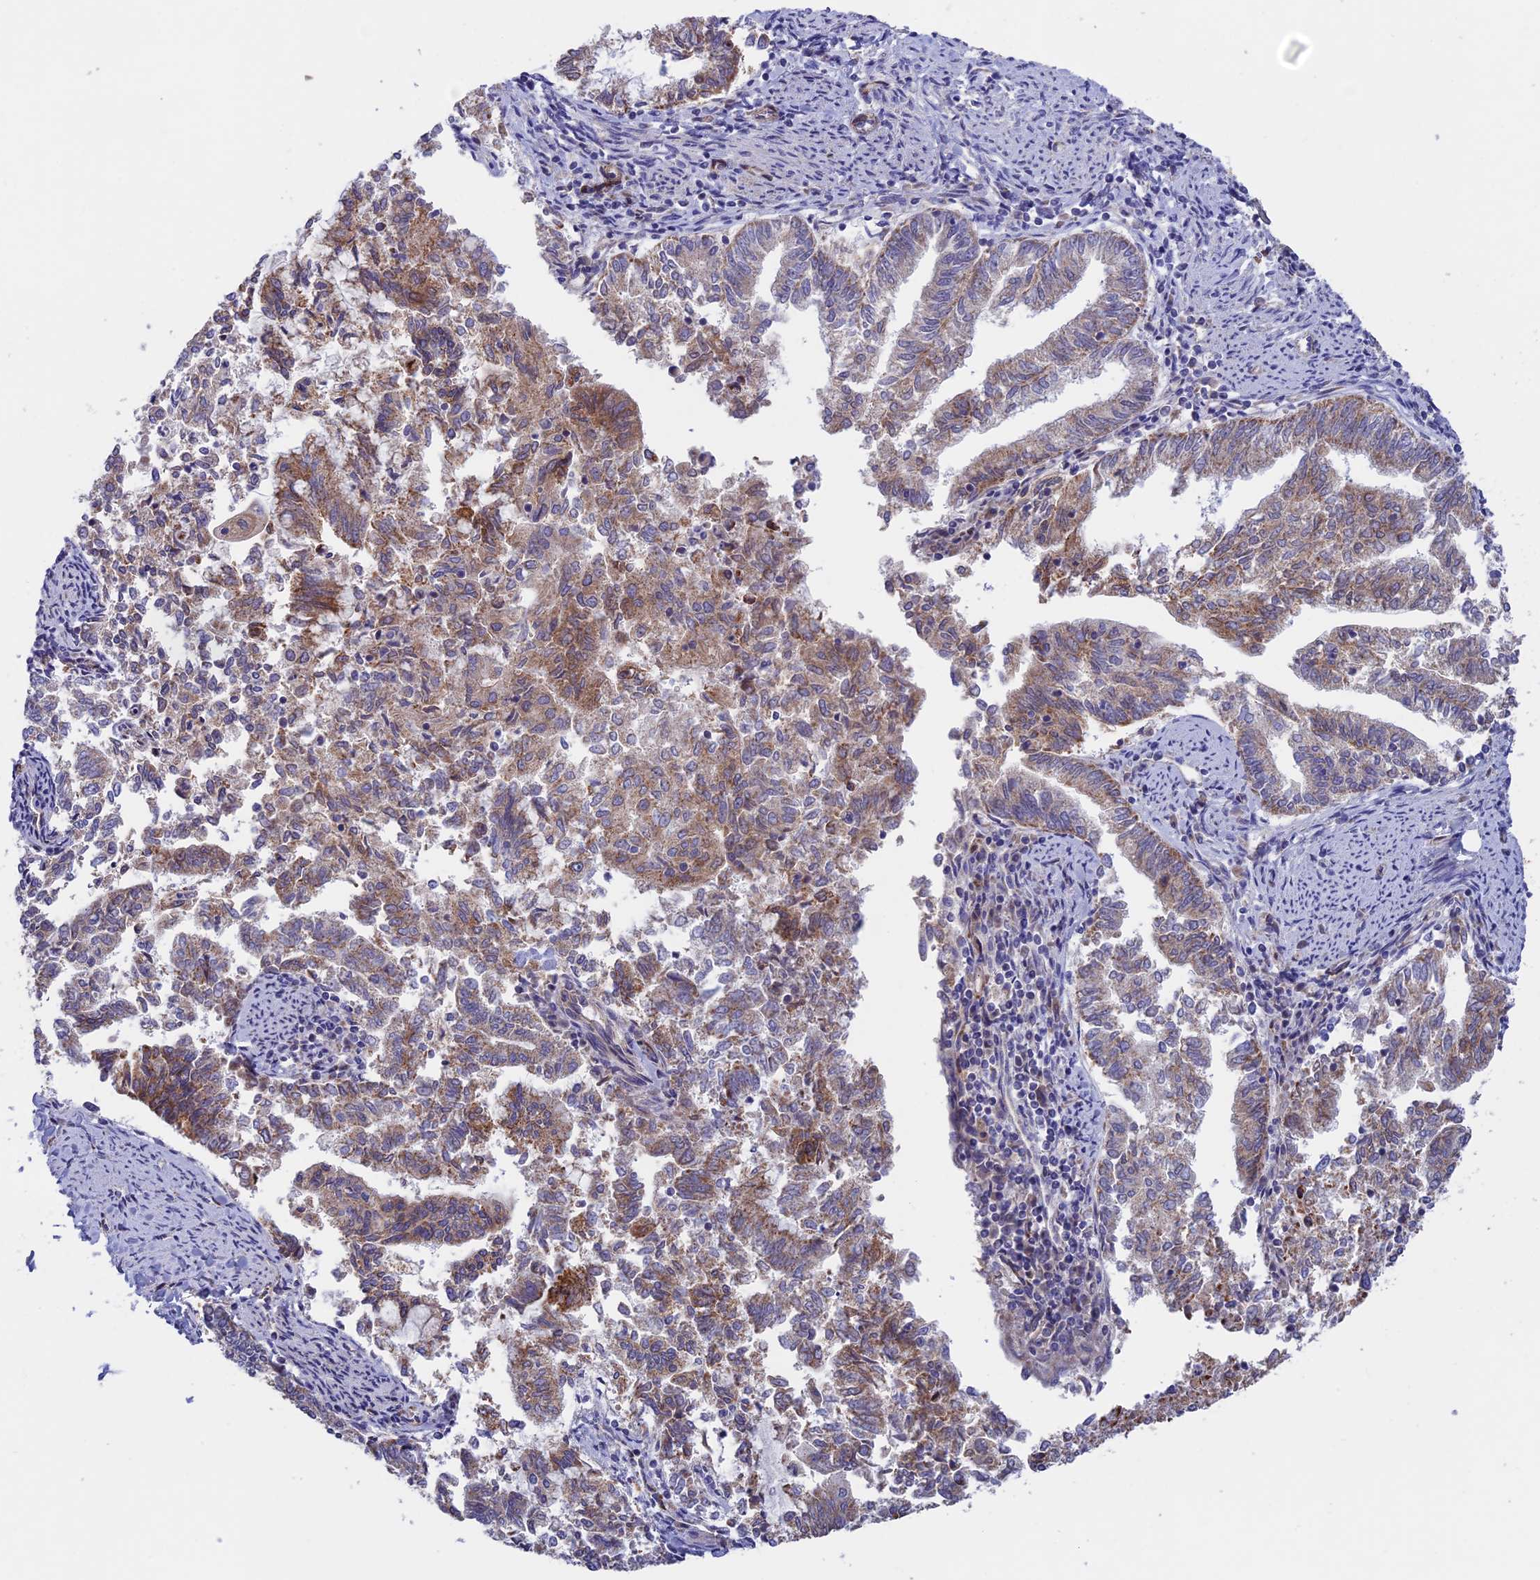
{"staining": {"intensity": "moderate", "quantity": ">75%", "location": "cytoplasmic/membranous"}, "tissue": "endometrial cancer", "cell_type": "Tumor cells", "image_type": "cancer", "snomed": [{"axis": "morphology", "description": "Adenocarcinoma, NOS"}, {"axis": "topography", "description": "Endometrium"}], "caption": "Immunohistochemical staining of human endometrial cancer shows moderate cytoplasmic/membranous protein expression in approximately >75% of tumor cells. The protein of interest is stained brown, and the nuclei are stained in blue (DAB IHC with brightfield microscopy, high magnification).", "gene": "ETFDH", "patient": {"sex": "female", "age": 79}}